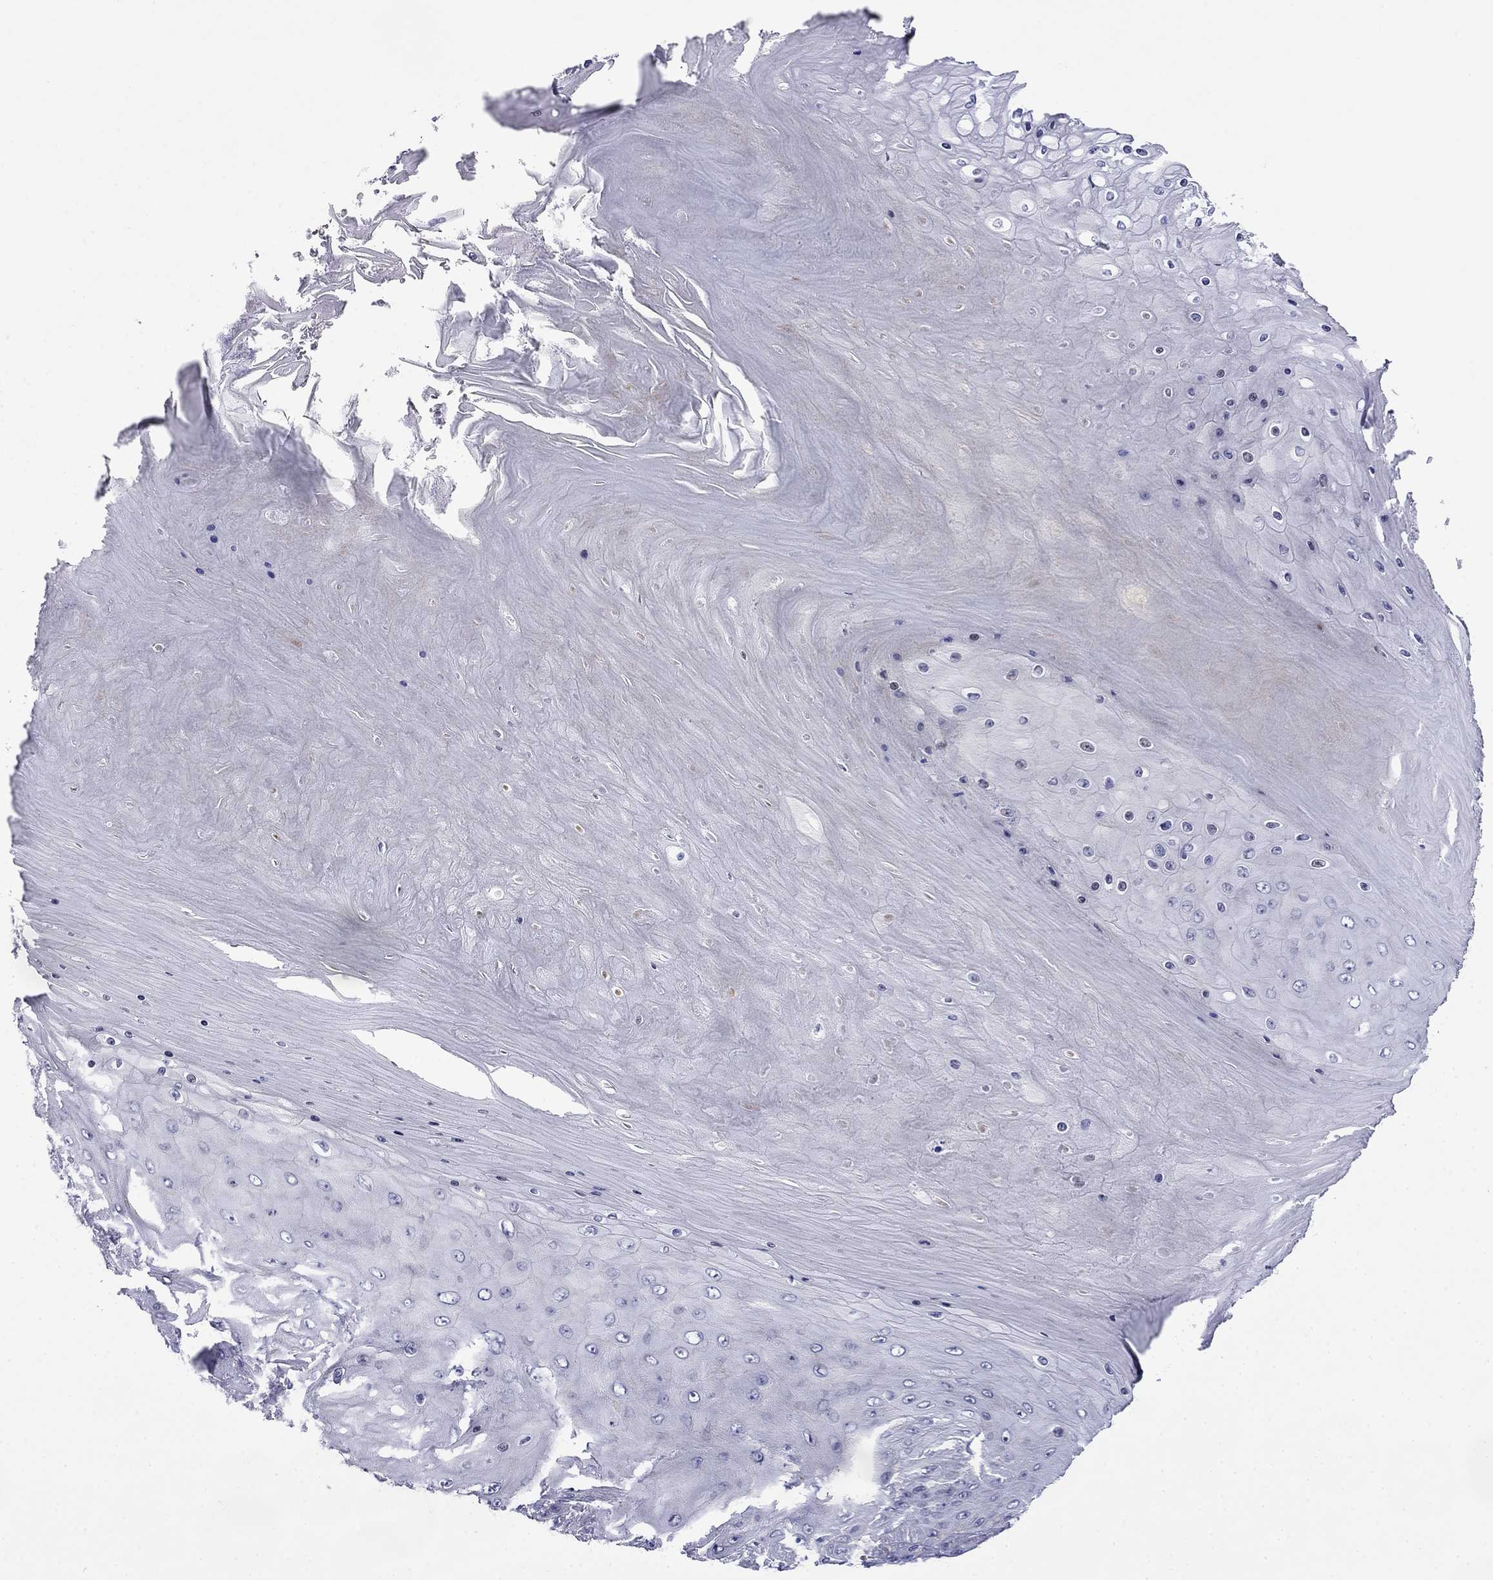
{"staining": {"intensity": "negative", "quantity": "none", "location": "none"}, "tissue": "skin cancer", "cell_type": "Tumor cells", "image_type": "cancer", "snomed": [{"axis": "morphology", "description": "Squamous cell carcinoma, NOS"}, {"axis": "topography", "description": "Skin"}], "caption": "Tumor cells show no significant protein positivity in skin squamous cell carcinoma.", "gene": "PRR18", "patient": {"sex": "male", "age": 62}}